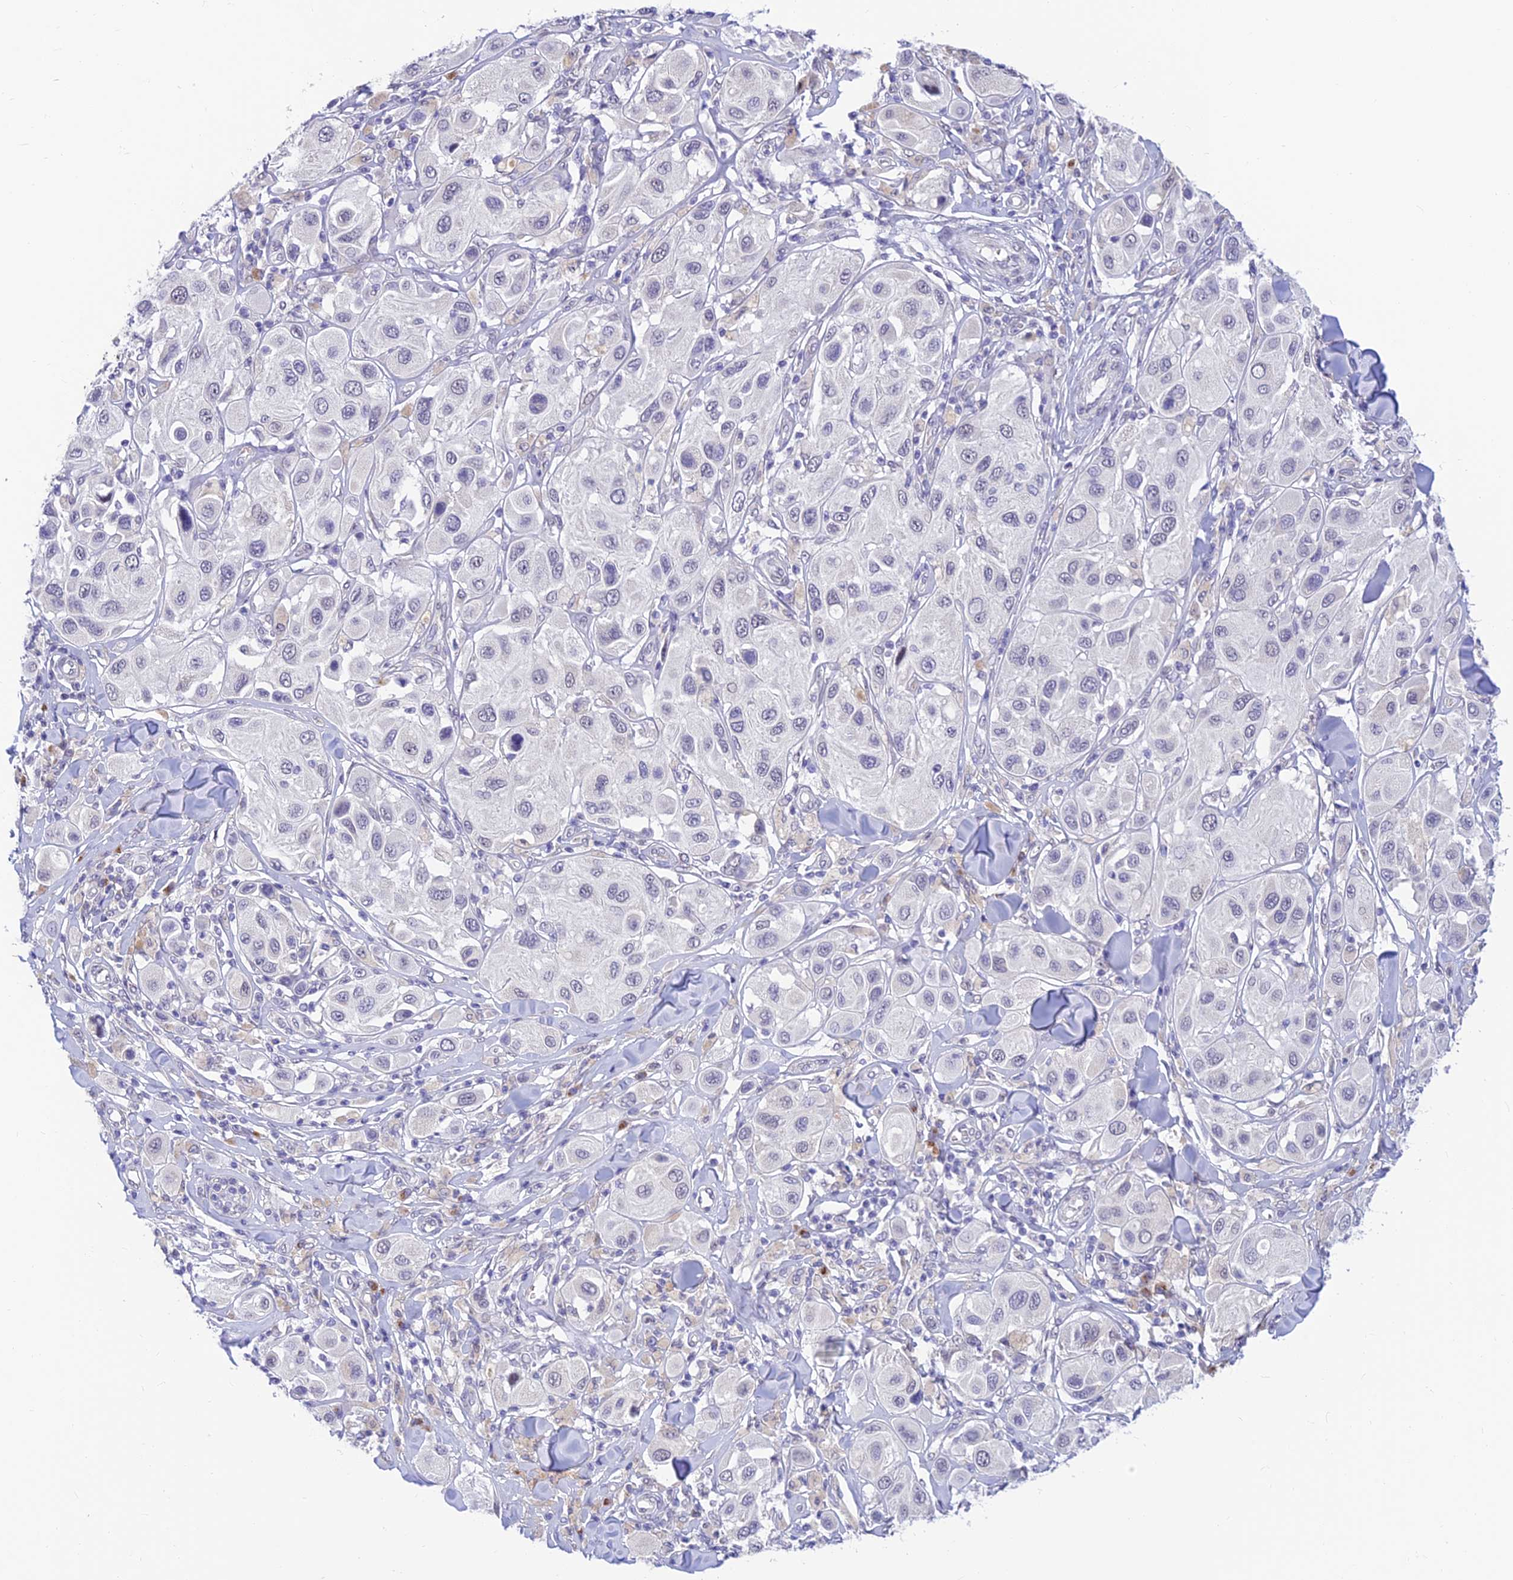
{"staining": {"intensity": "negative", "quantity": "none", "location": "none"}, "tissue": "melanoma", "cell_type": "Tumor cells", "image_type": "cancer", "snomed": [{"axis": "morphology", "description": "Malignant melanoma, Metastatic site"}, {"axis": "topography", "description": "Skin"}], "caption": "Protein analysis of malignant melanoma (metastatic site) exhibits no significant expression in tumor cells. (DAB immunohistochemistry (IHC), high magnification).", "gene": "INKA1", "patient": {"sex": "male", "age": 41}}